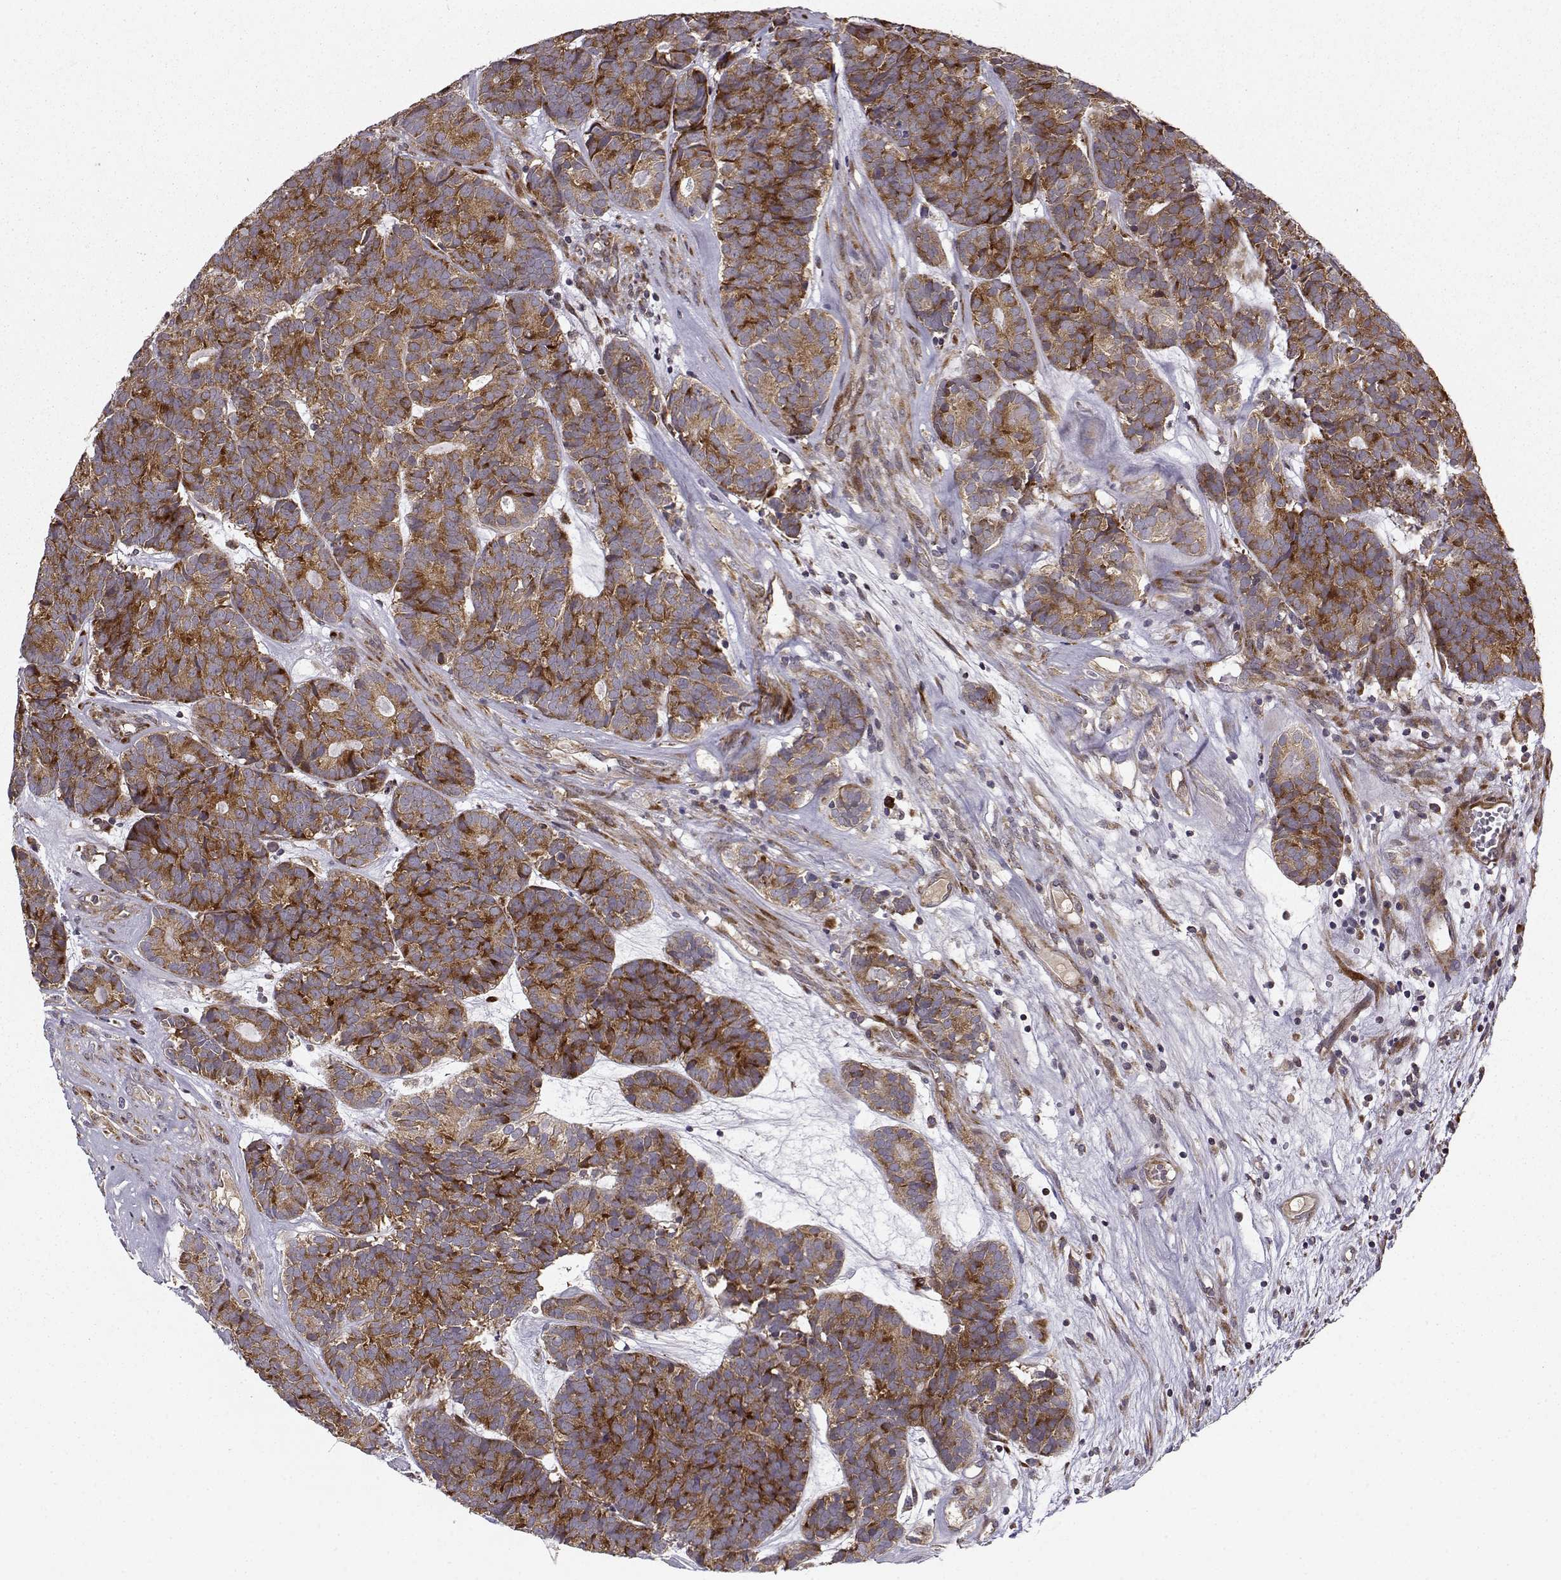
{"staining": {"intensity": "strong", "quantity": ">75%", "location": "cytoplasmic/membranous"}, "tissue": "head and neck cancer", "cell_type": "Tumor cells", "image_type": "cancer", "snomed": [{"axis": "morphology", "description": "Adenocarcinoma, NOS"}, {"axis": "topography", "description": "Head-Neck"}], "caption": "This is a photomicrograph of IHC staining of adenocarcinoma (head and neck), which shows strong positivity in the cytoplasmic/membranous of tumor cells.", "gene": "RPL31", "patient": {"sex": "female", "age": 81}}